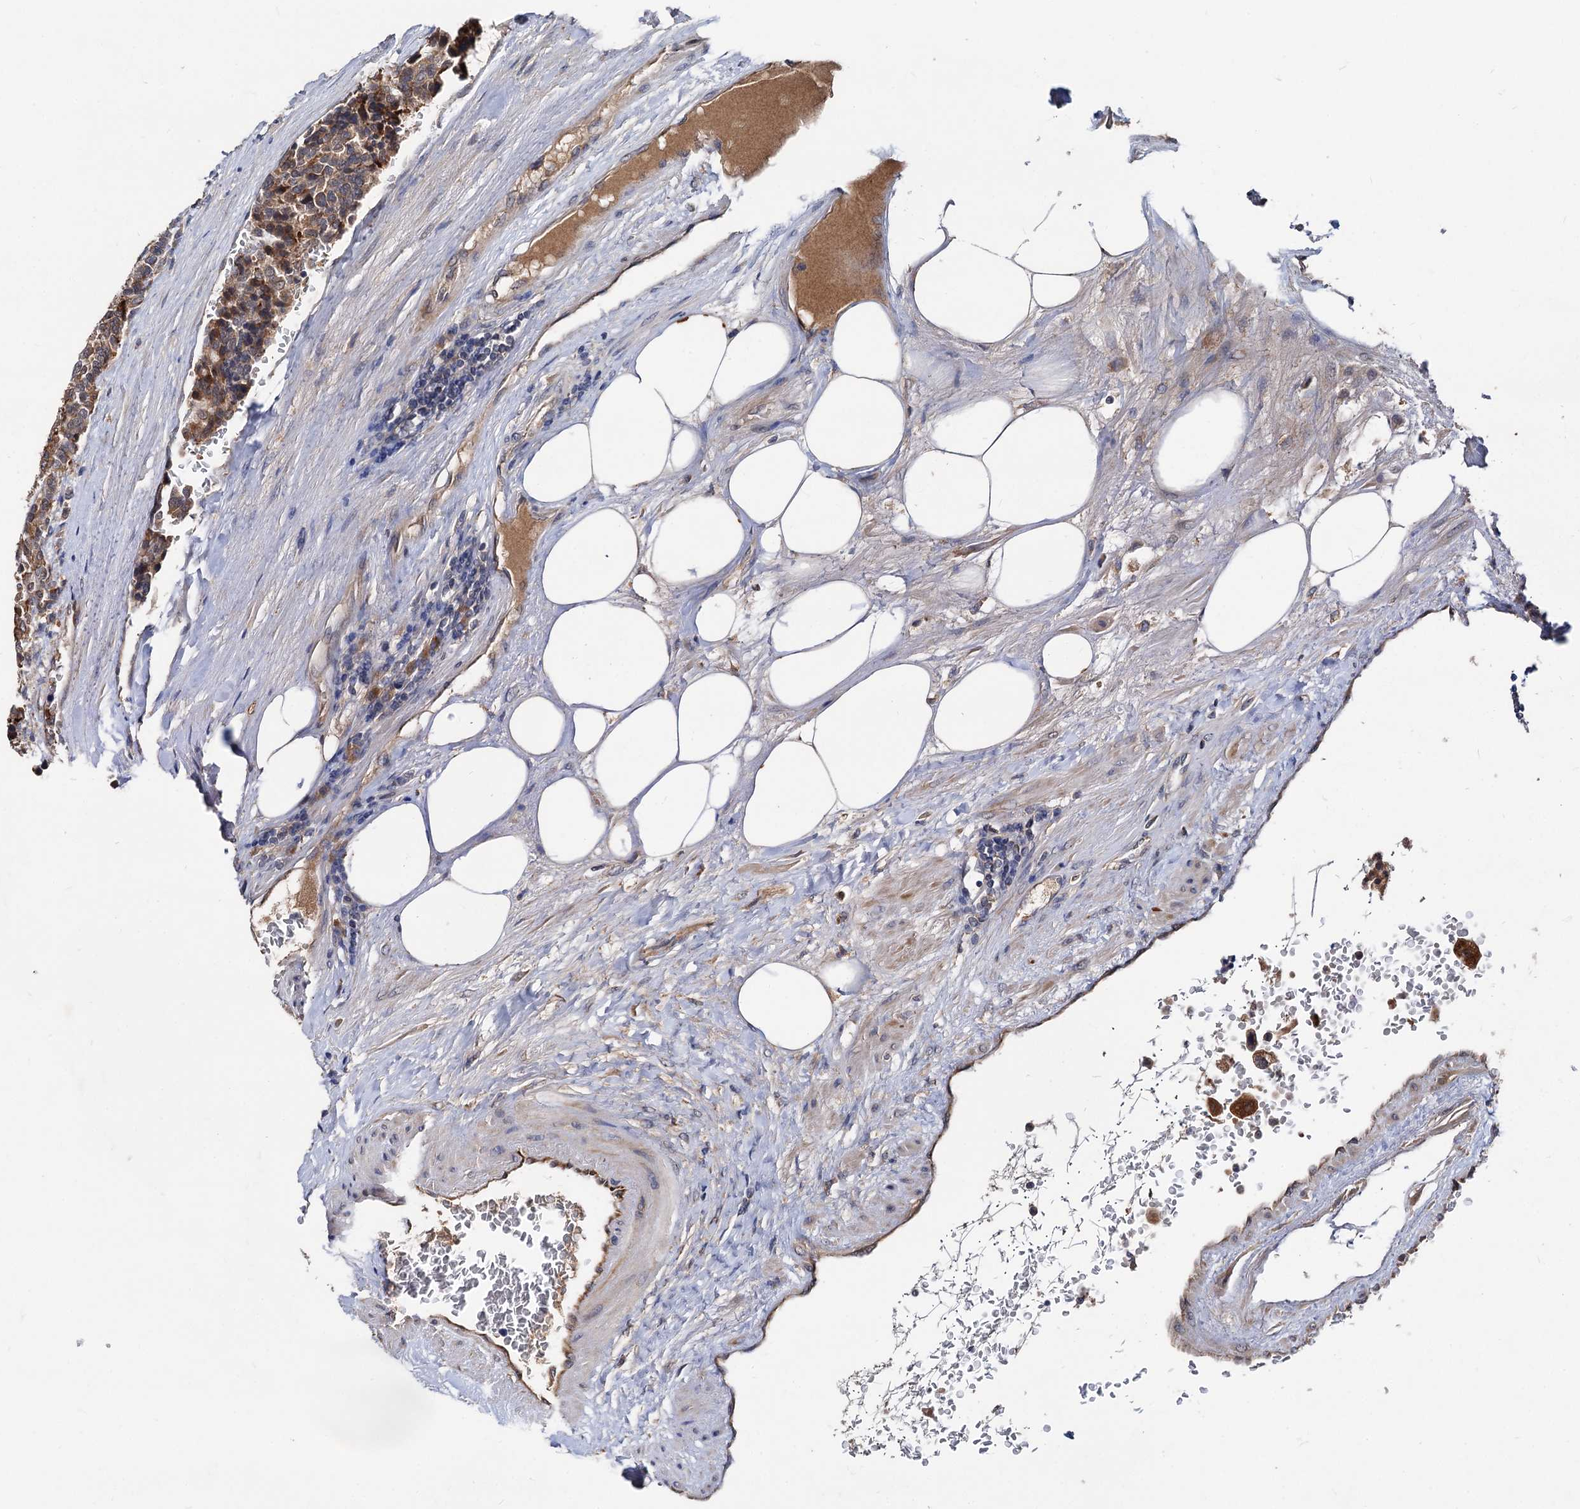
{"staining": {"intensity": "moderate", "quantity": ">75%", "location": "cytoplasmic/membranous"}, "tissue": "carcinoid", "cell_type": "Tumor cells", "image_type": "cancer", "snomed": [{"axis": "morphology", "description": "Carcinoid, malignant, NOS"}, {"axis": "topography", "description": "Pancreas"}], "caption": "An immunohistochemistry photomicrograph of tumor tissue is shown. Protein staining in brown highlights moderate cytoplasmic/membranous positivity in carcinoid within tumor cells. (DAB IHC with brightfield microscopy, high magnification).", "gene": "TEX9", "patient": {"sex": "female", "age": 54}}